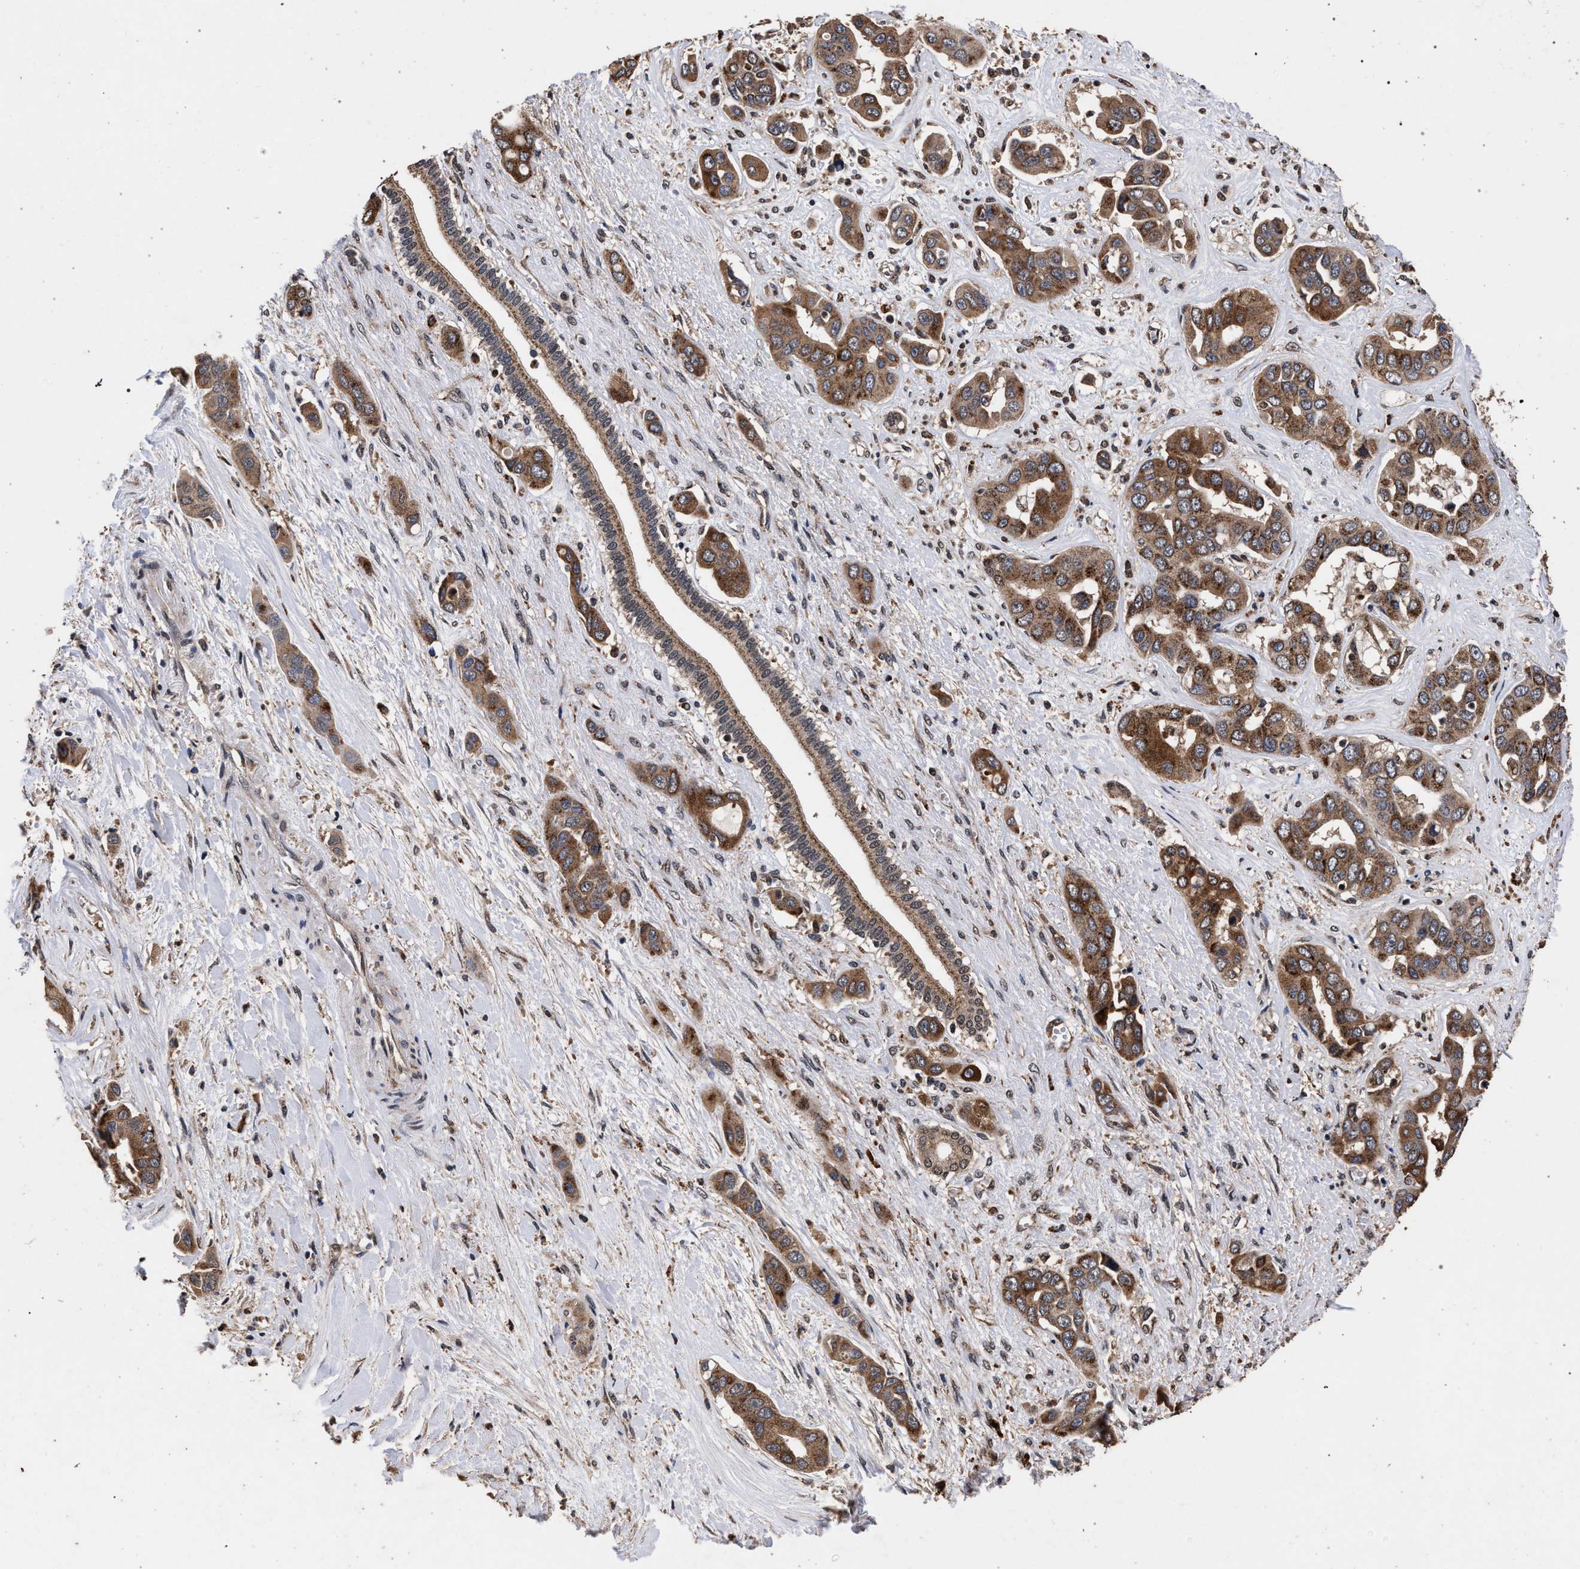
{"staining": {"intensity": "strong", "quantity": ">75%", "location": "cytoplasmic/membranous,nuclear"}, "tissue": "liver cancer", "cell_type": "Tumor cells", "image_type": "cancer", "snomed": [{"axis": "morphology", "description": "Cholangiocarcinoma"}, {"axis": "topography", "description": "Liver"}], "caption": "Human liver cancer (cholangiocarcinoma) stained for a protein (brown) shows strong cytoplasmic/membranous and nuclear positive positivity in approximately >75% of tumor cells.", "gene": "ACOX1", "patient": {"sex": "female", "age": 52}}